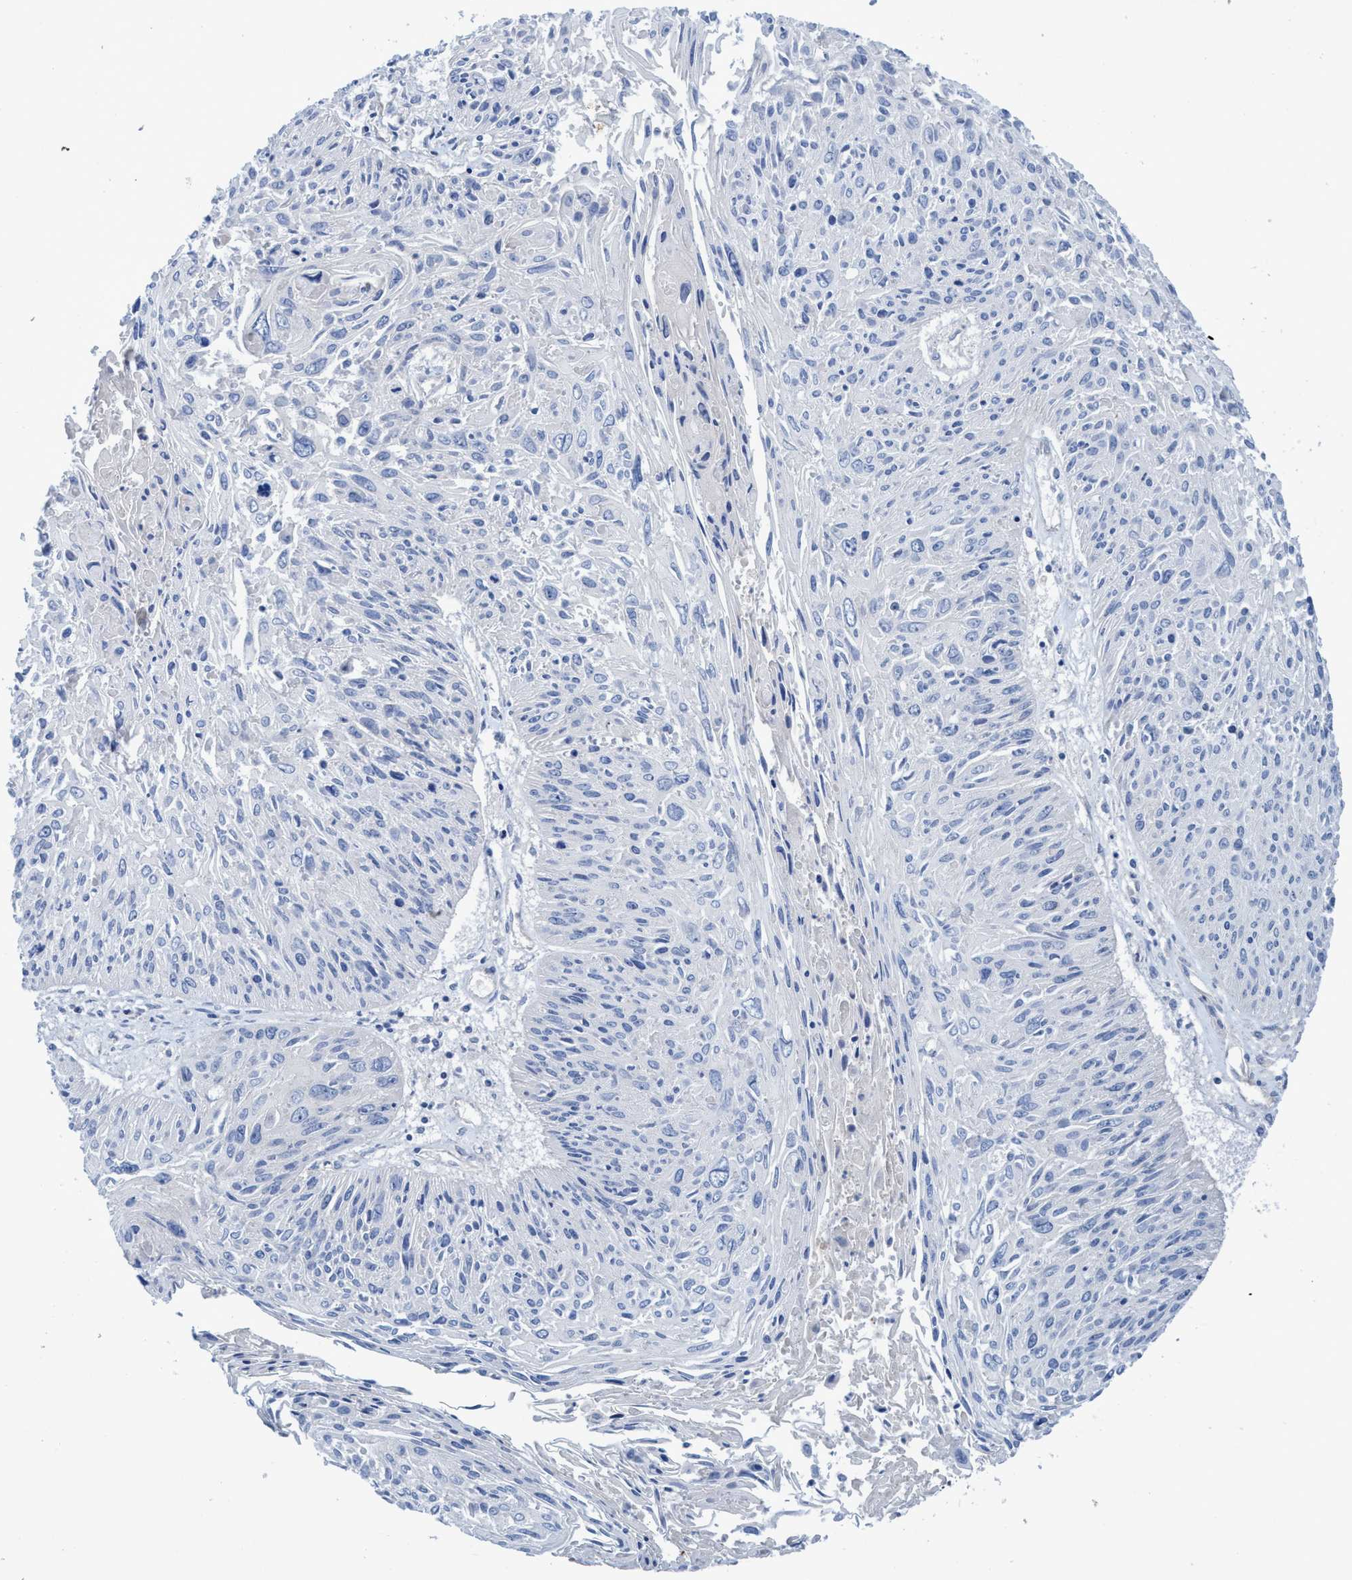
{"staining": {"intensity": "negative", "quantity": "none", "location": "none"}, "tissue": "cervical cancer", "cell_type": "Tumor cells", "image_type": "cancer", "snomed": [{"axis": "morphology", "description": "Squamous cell carcinoma, NOS"}, {"axis": "topography", "description": "Cervix"}], "caption": "The immunohistochemistry (IHC) photomicrograph has no significant staining in tumor cells of cervical cancer tissue. (Brightfield microscopy of DAB (3,3'-diaminobenzidine) immunohistochemistry at high magnification).", "gene": "ENDOG", "patient": {"sex": "female", "age": 51}}